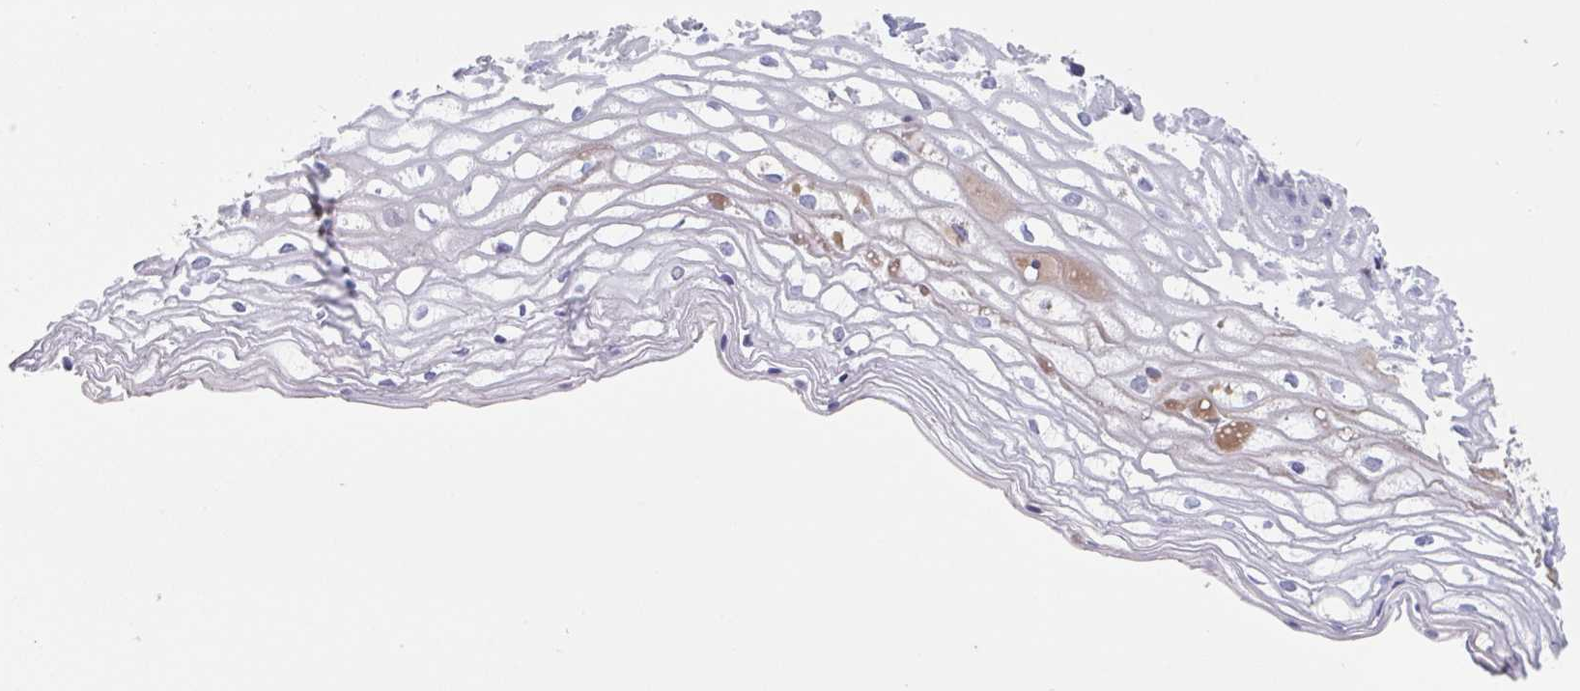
{"staining": {"intensity": "negative", "quantity": "none", "location": "none"}, "tissue": "cervix", "cell_type": "Glandular cells", "image_type": "normal", "snomed": [{"axis": "morphology", "description": "Normal tissue, NOS"}, {"axis": "topography", "description": "Cervix"}], "caption": "This is an immunohistochemistry (IHC) image of normal human cervix. There is no expression in glandular cells.", "gene": "HGFAC", "patient": {"sex": "female", "age": 36}}